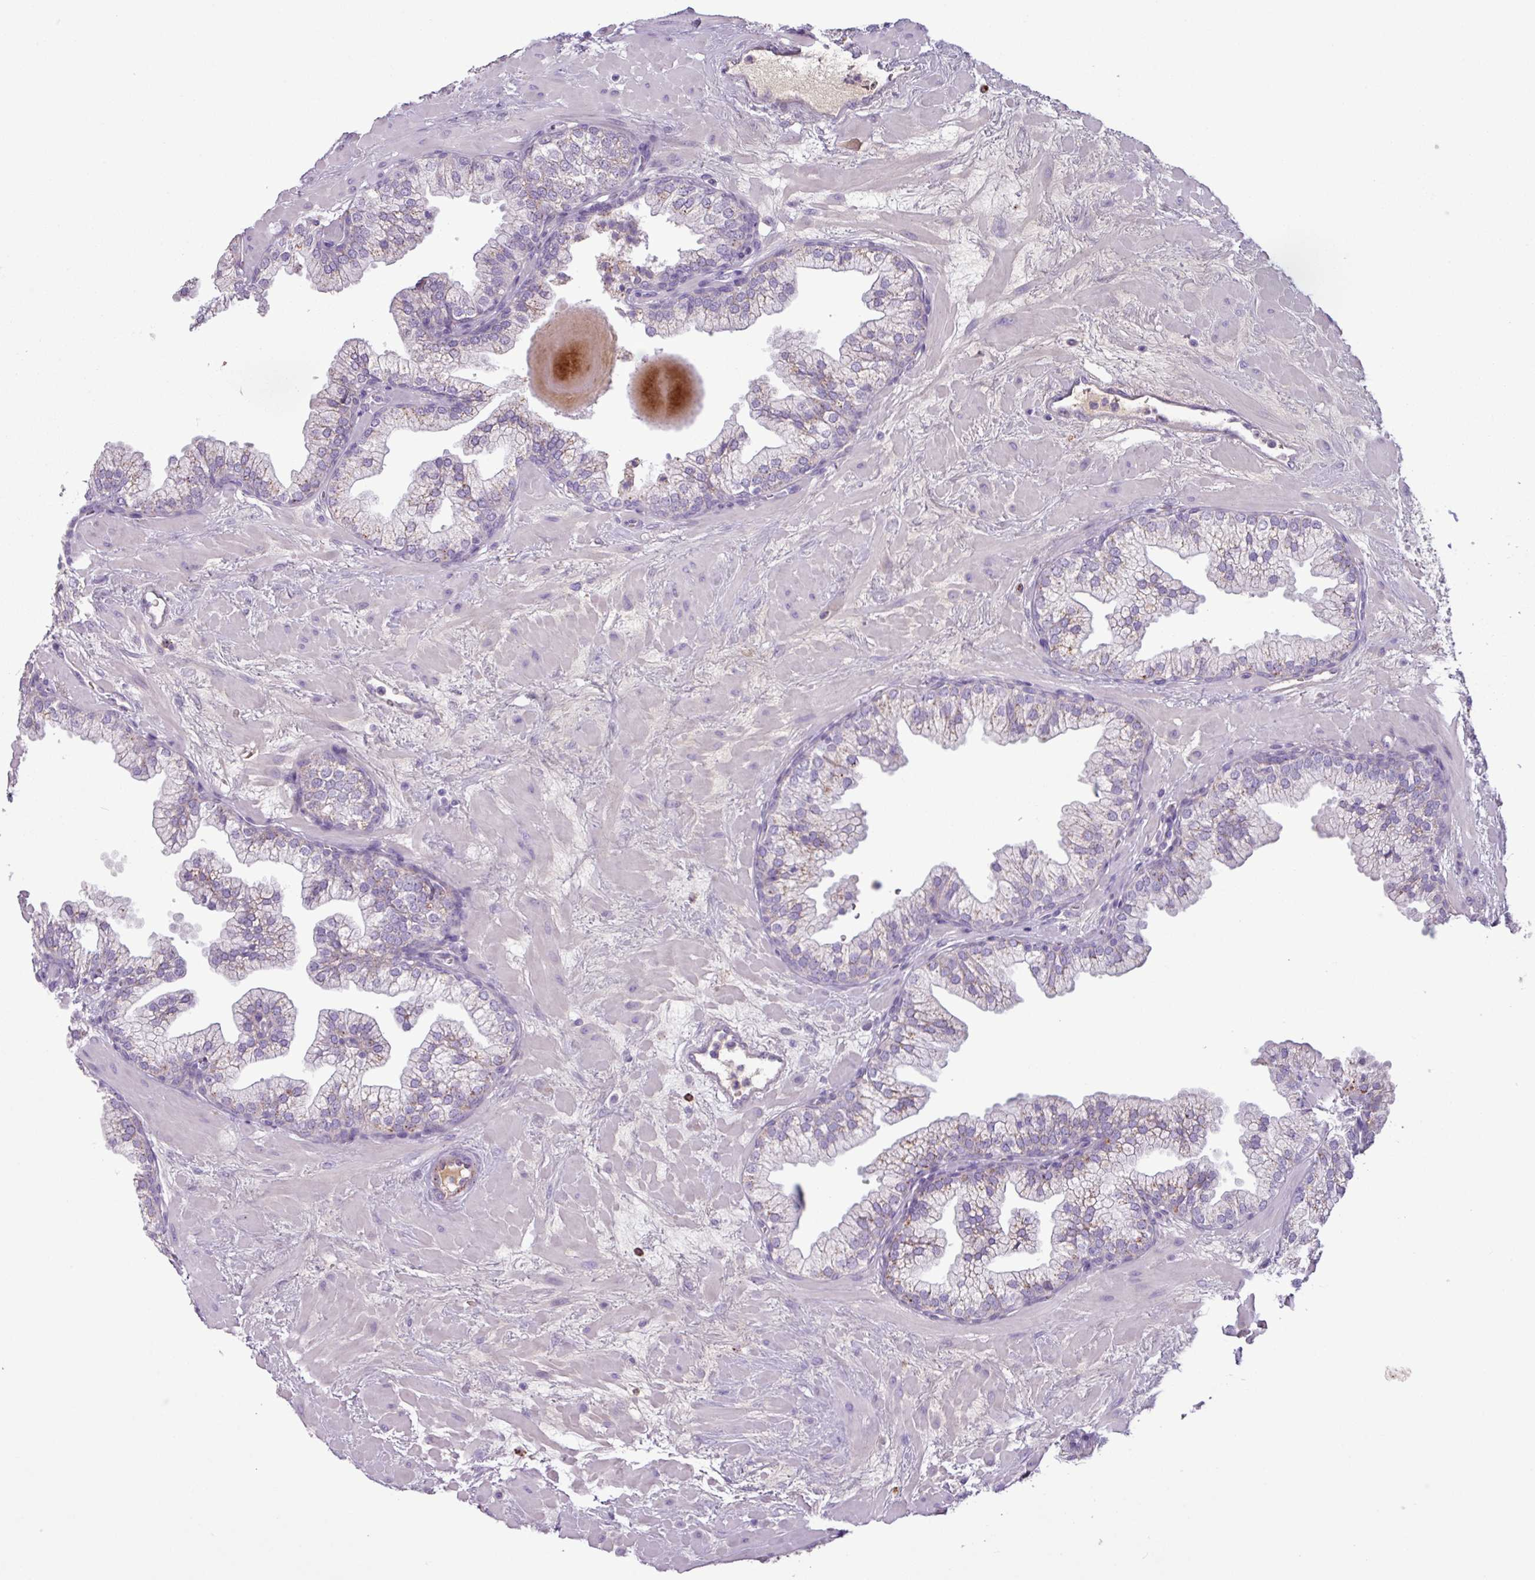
{"staining": {"intensity": "weak", "quantity": "25%-75%", "location": "cytoplasmic/membranous"}, "tissue": "prostate", "cell_type": "Glandular cells", "image_type": "normal", "snomed": [{"axis": "morphology", "description": "Normal tissue, NOS"}, {"axis": "topography", "description": "Prostate"}, {"axis": "topography", "description": "Peripheral nerve tissue"}], "caption": "Immunohistochemical staining of benign human prostate displays 25%-75% levels of weak cytoplasmic/membranous protein positivity in approximately 25%-75% of glandular cells.", "gene": "C4A", "patient": {"sex": "male", "age": 61}}